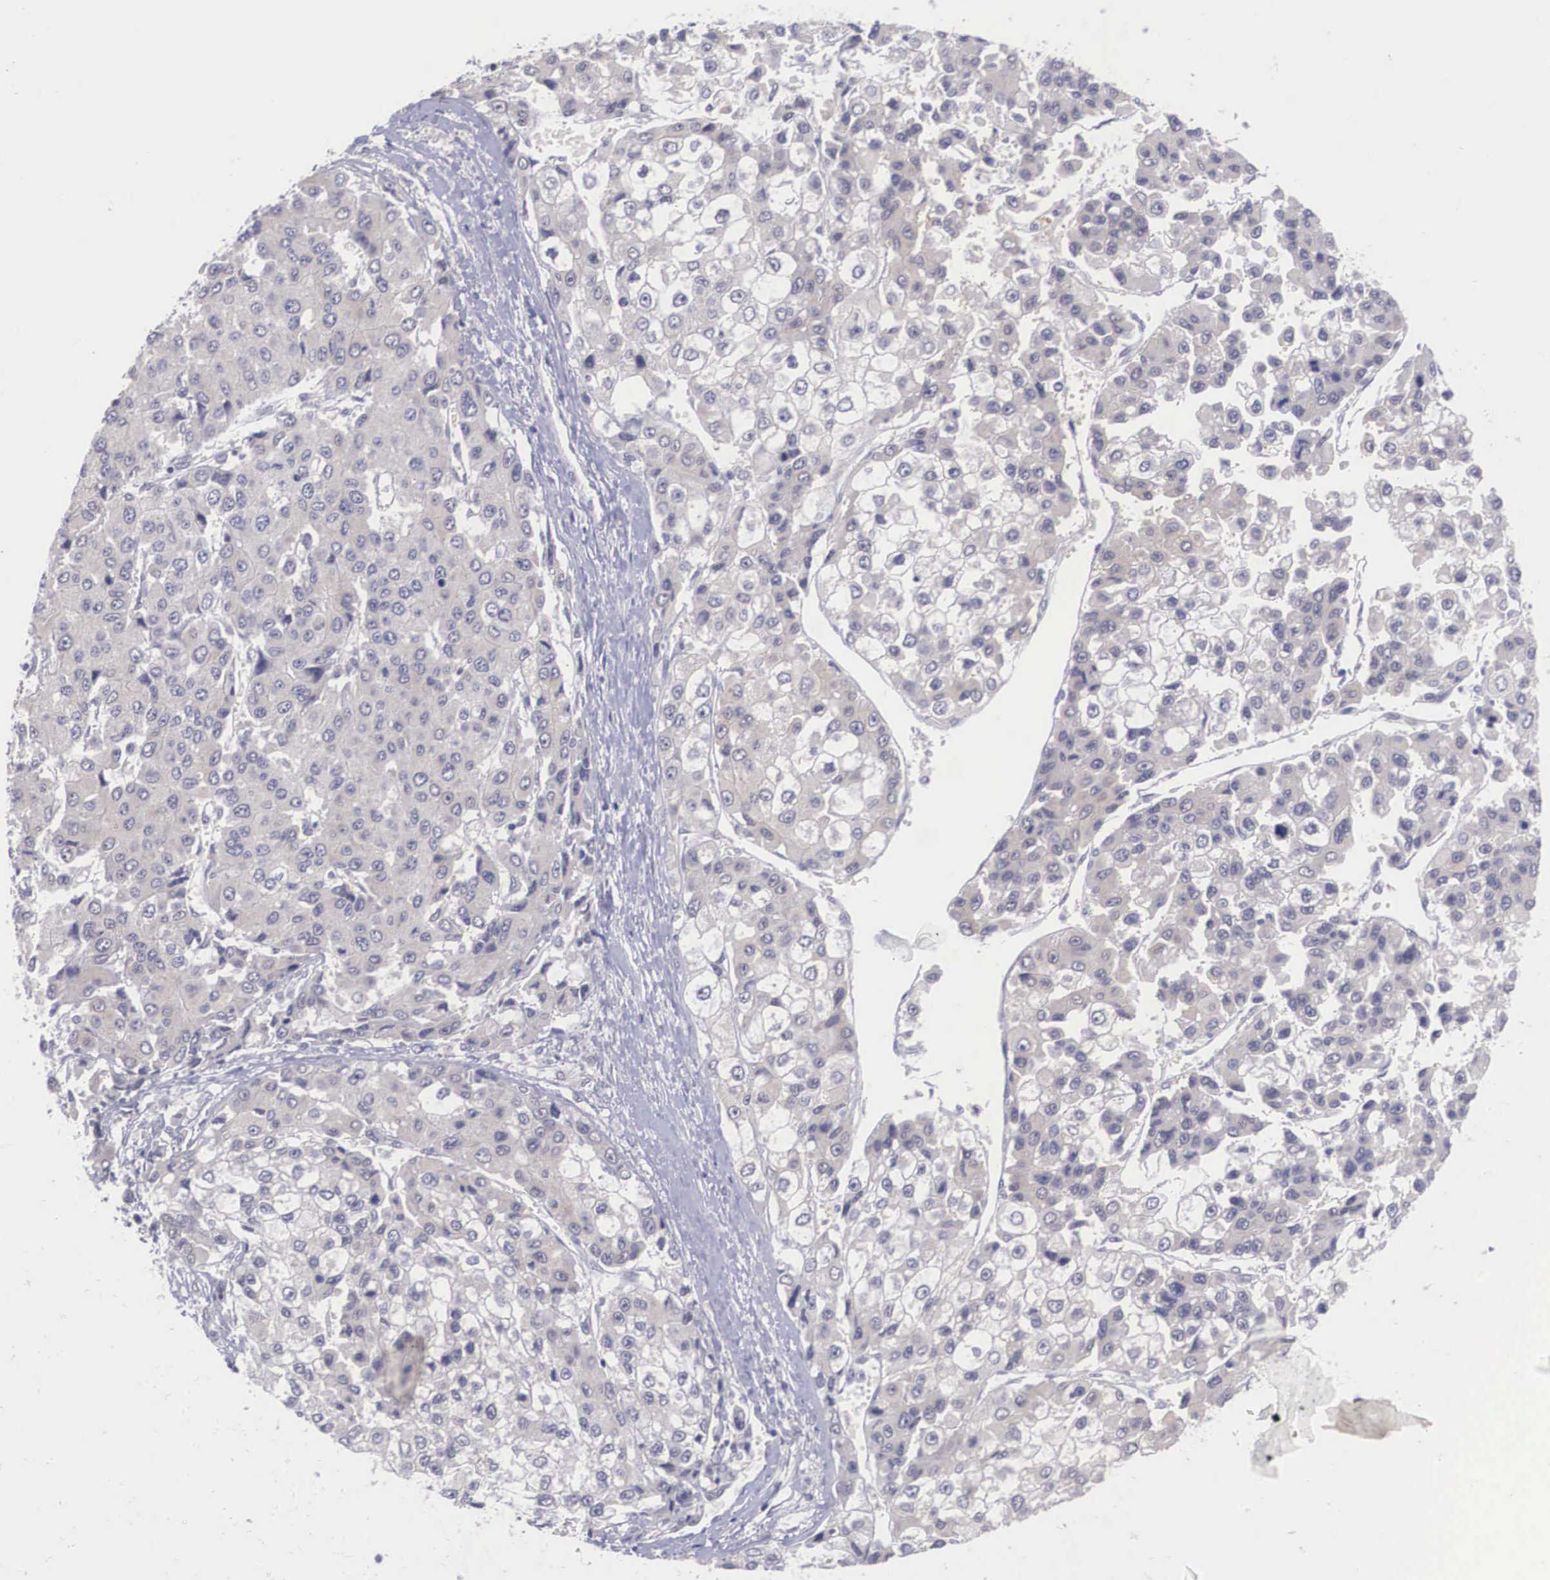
{"staining": {"intensity": "weak", "quantity": "25%-75%", "location": "cytoplasmic/membranous"}, "tissue": "liver cancer", "cell_type": "Tumor cells", "image_type": "cancer", "snomed": [{"axis": "morphology", "description": "Carcinoma, Hepatocellular, NOS"}, {"axis": "topography", "description": "Liver"}], "caption": "Protein staining of liver hepatocellular carcinoma tissue displays weak cytoplasmic/membranous staining in about 25%-75% of tumor cells.", "gene": "NINL", "patient": {"sex": "female", "age": 66}}